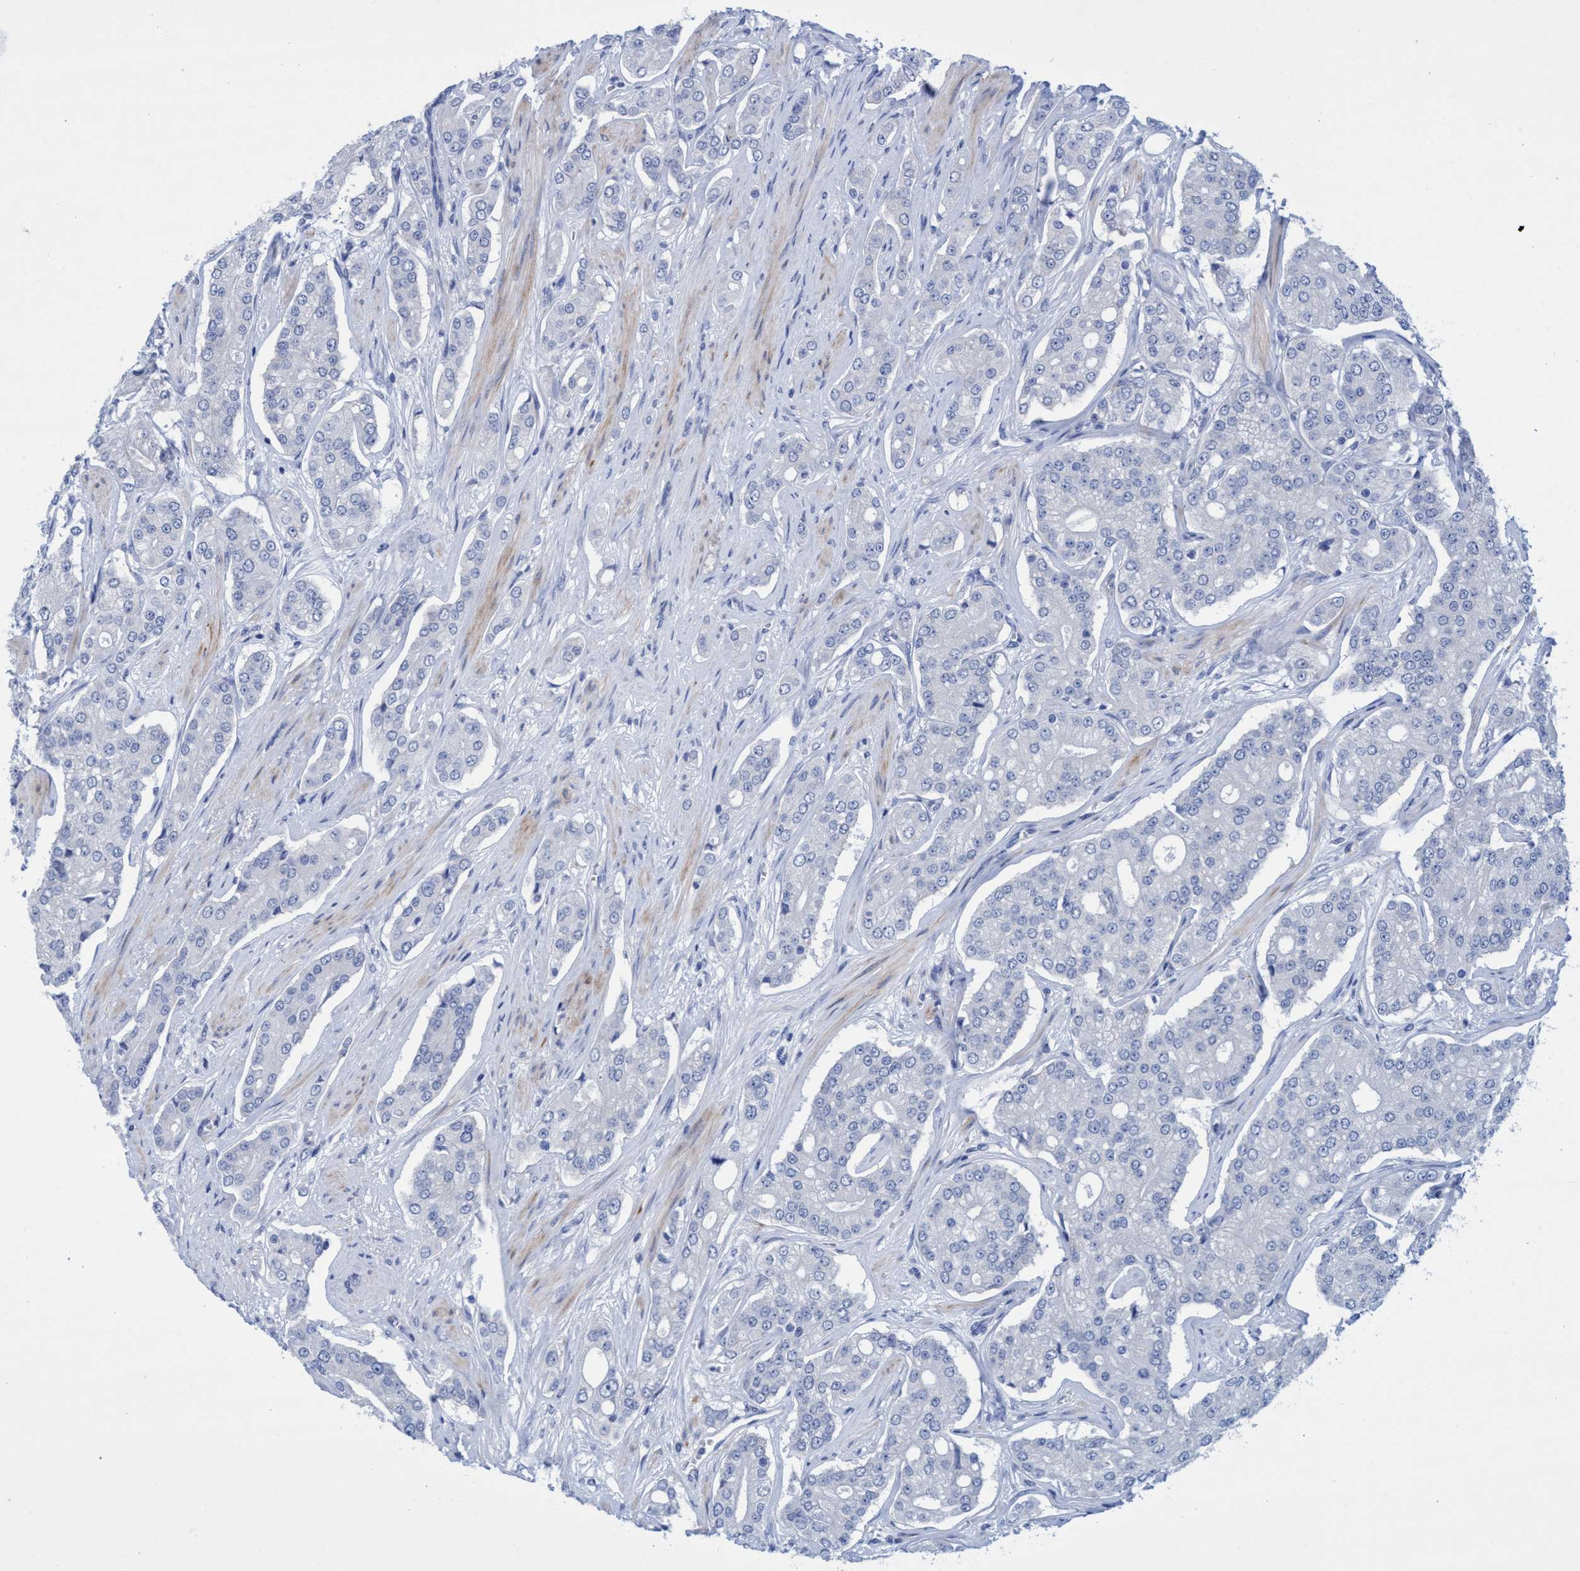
{"staining": {"intensity": "negative", "quantity": "none", "location": "none"}, "tissue": "prostate cancer", "cell_type": "Tumor cells", "image_type": "cancer", "snomed": [{"axis": "morphology", "description": "Adenocarcinoma, High grade"}, {"axis": "topography", "description": "Prostate"}], "caption": "Immunohistochemistry of high-grade adenocarcinoma (prostate) shows no expression in tumor cells.", "gene": "R3HCC1", "patient": {"sex": "male", "age": 71}}